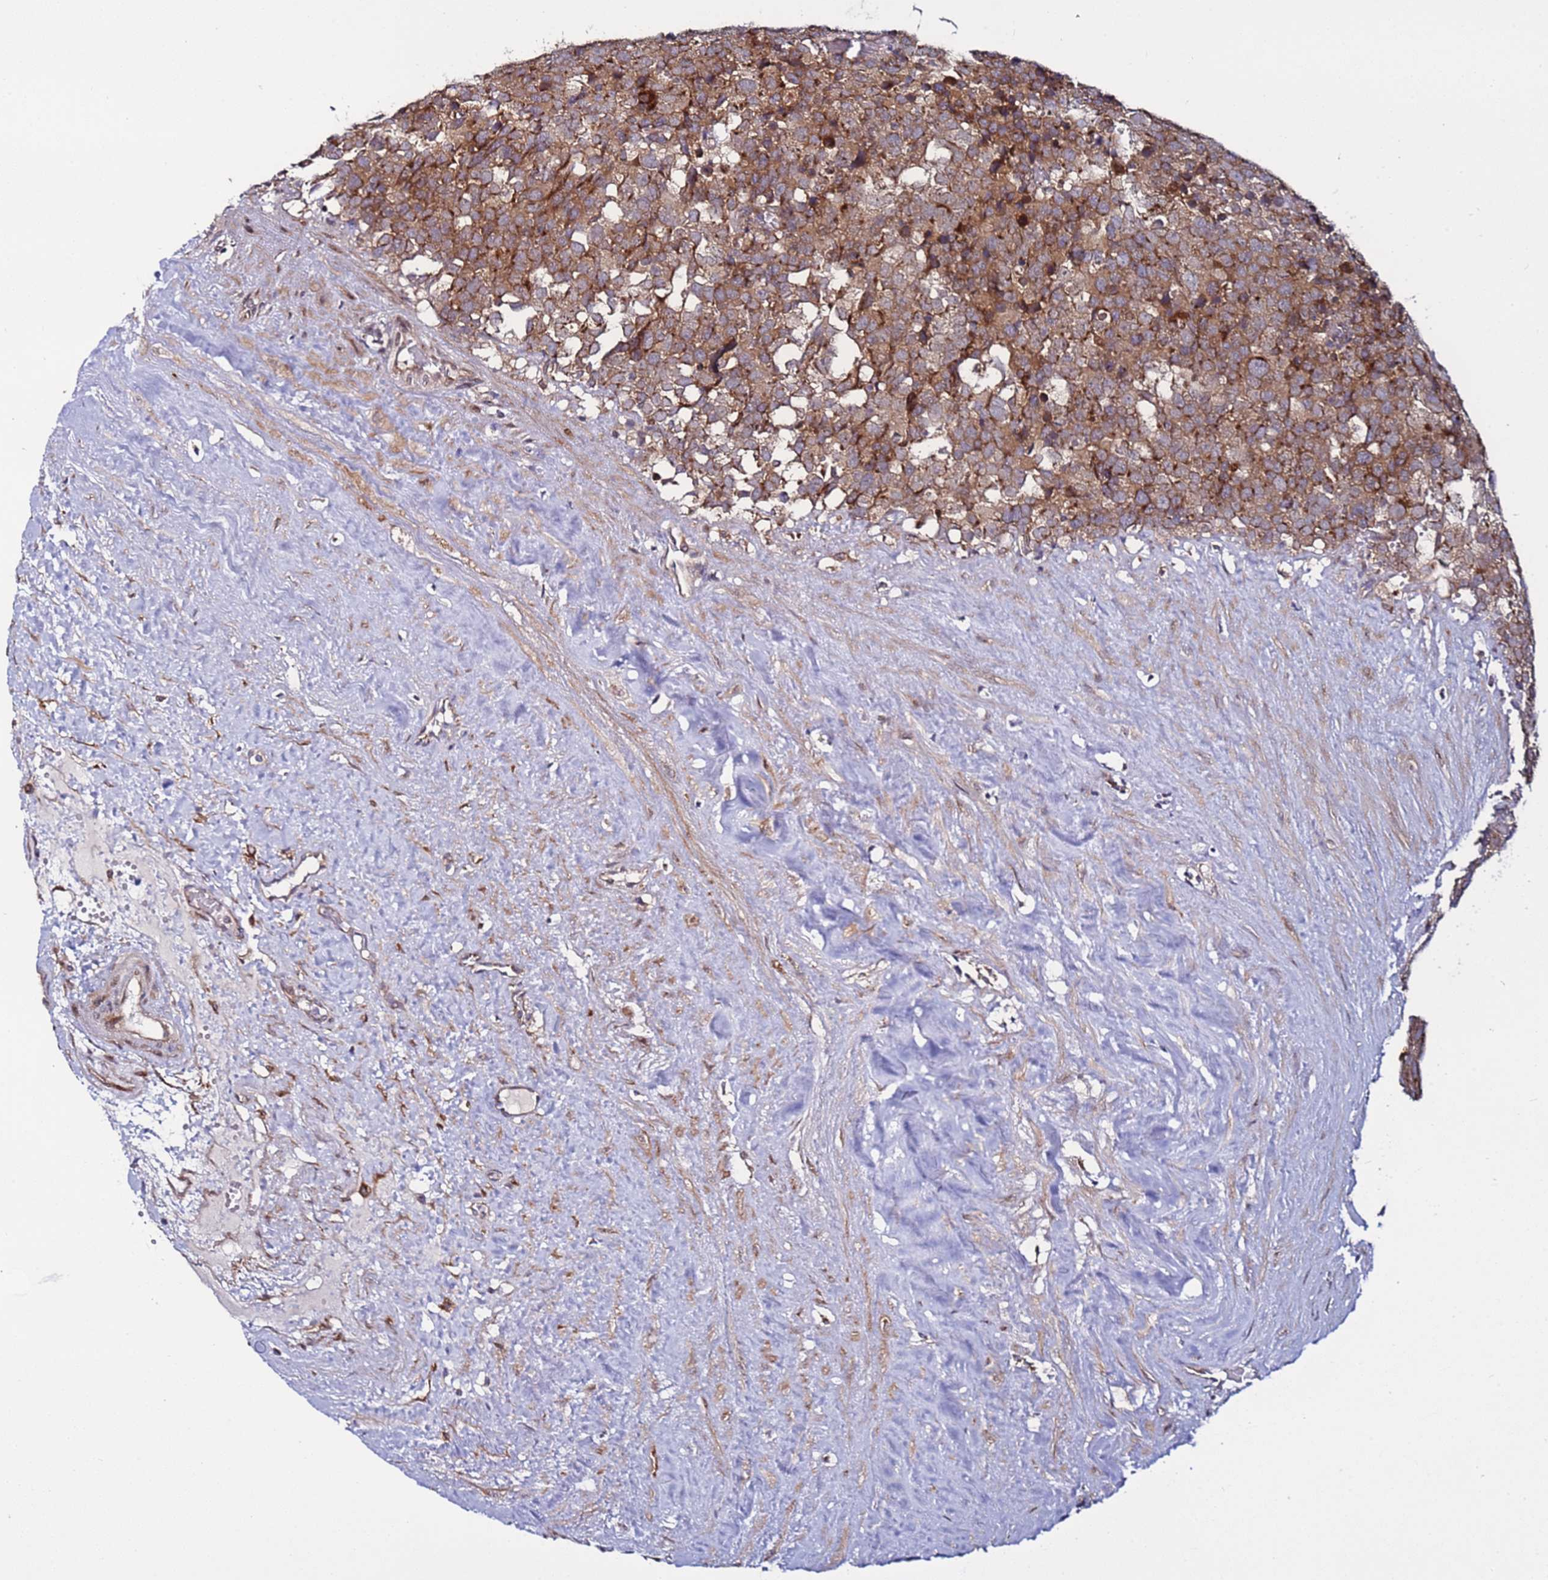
{"staining": {"intensity": "moderate", "quantity": ">75%", "location": "cytoplasmic/membranous"}, "tissue": "testis cancer", "cell_type": "Tumor cells", "image_type": "cancer", "snomed": [{"axis": "morphology", "description": "Seminoma, NOS"}, {"axis": "topography", "description": "Testis"}], "caption": "Immunohistochemical staining of testis cancer demonstrates medium levels of moderate cytoplasmic/membranous protein positivity in about >75% of tumor cells.", "gene": "TMEM176B", "patient": {"sex": "male", "age": 71}}